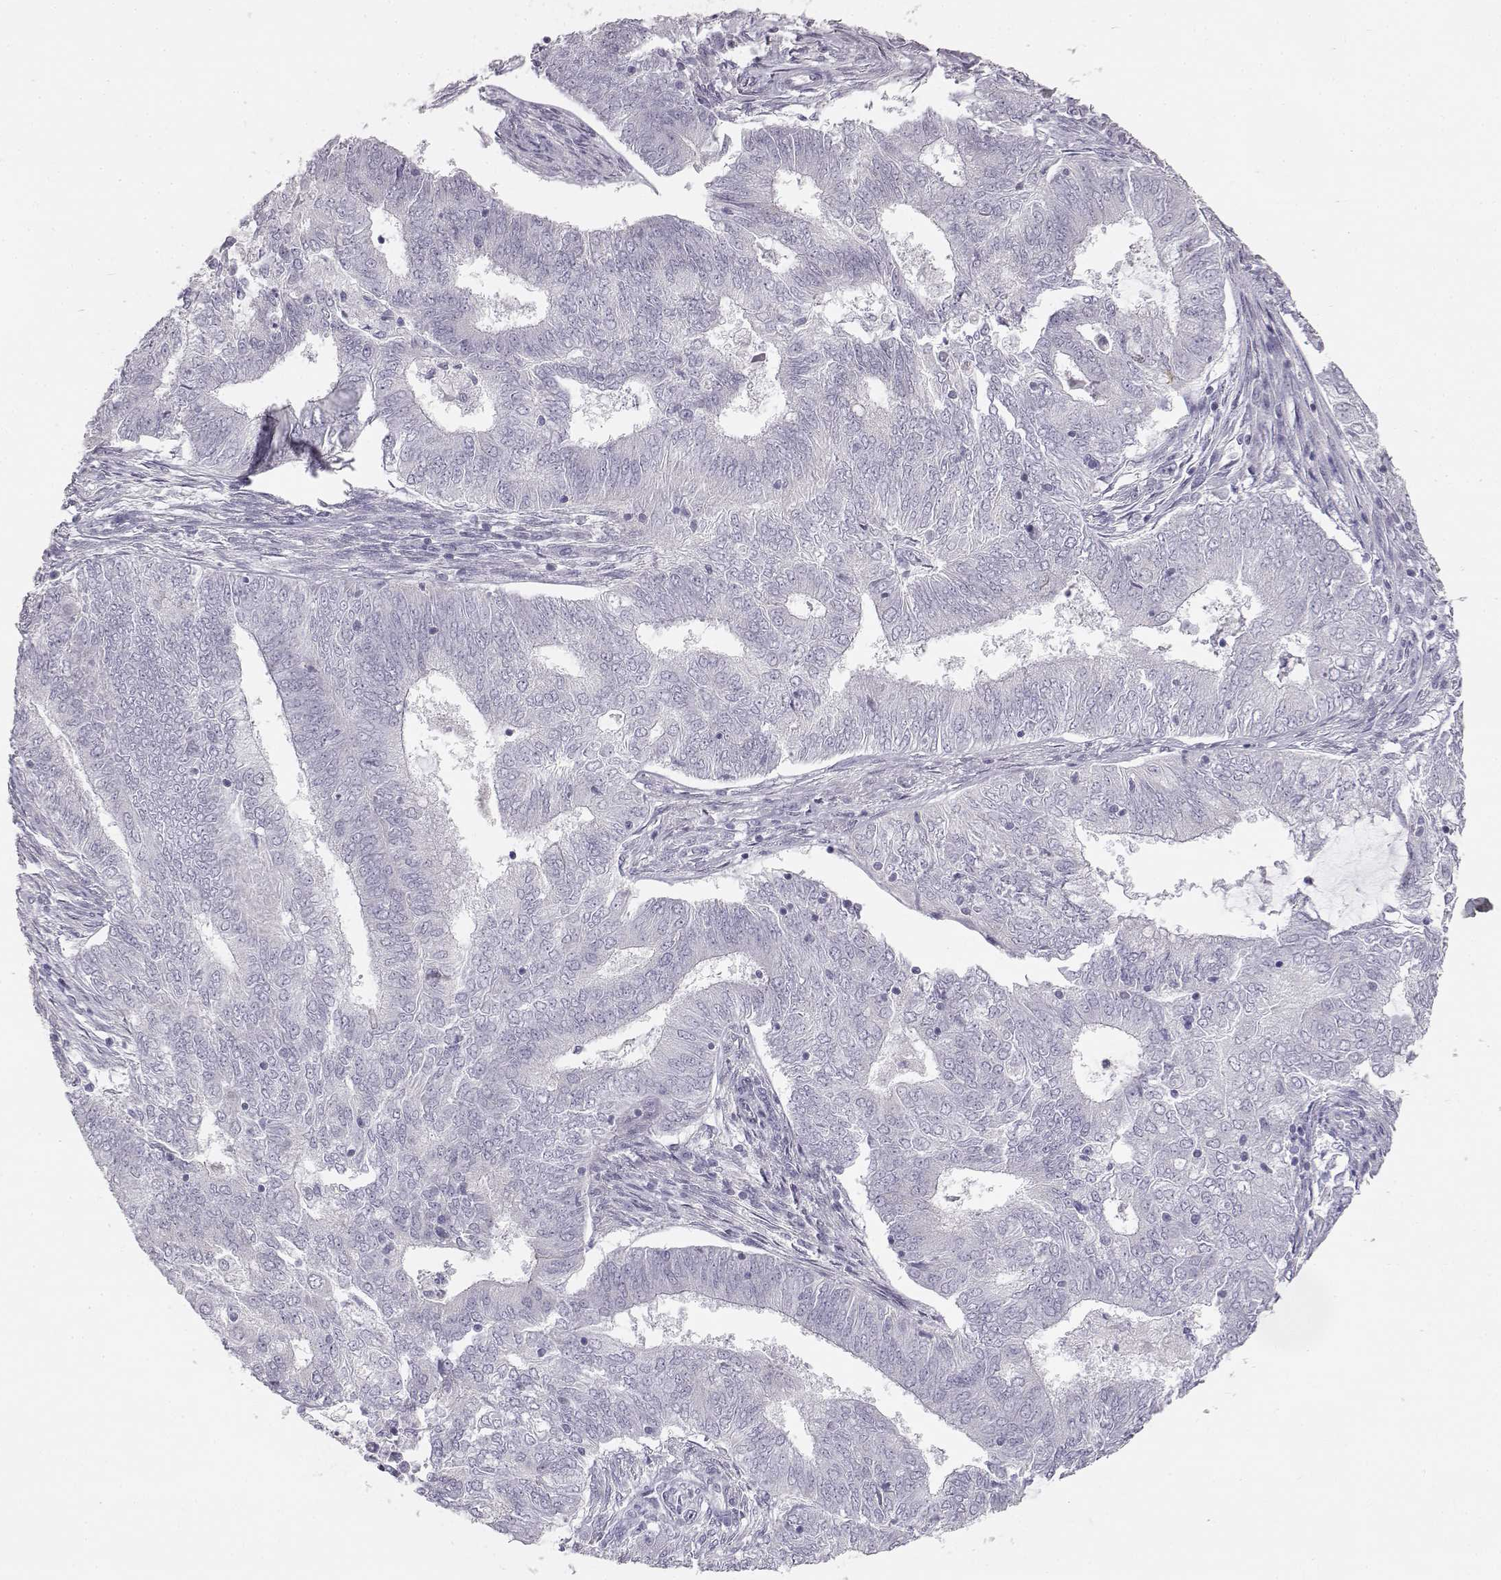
{"staining": {"intensity": "negative", "quantity": "none", "location": "none"}, "tissue": "endometrial cancer", "cell_type": "Tumor cells", "image_type": "cancer", "snomed": [{"axis": "morphology", "description": "Adenocarcinoma, NOS"}, {"axis": "topography", "description": "Endometrium"}], "caption": "Tumor cells show no significant positivity in adenocarcinoma (endometrial).", "gene": "MYCBPAP", "patient": {"sex": "female", "age": 62}}